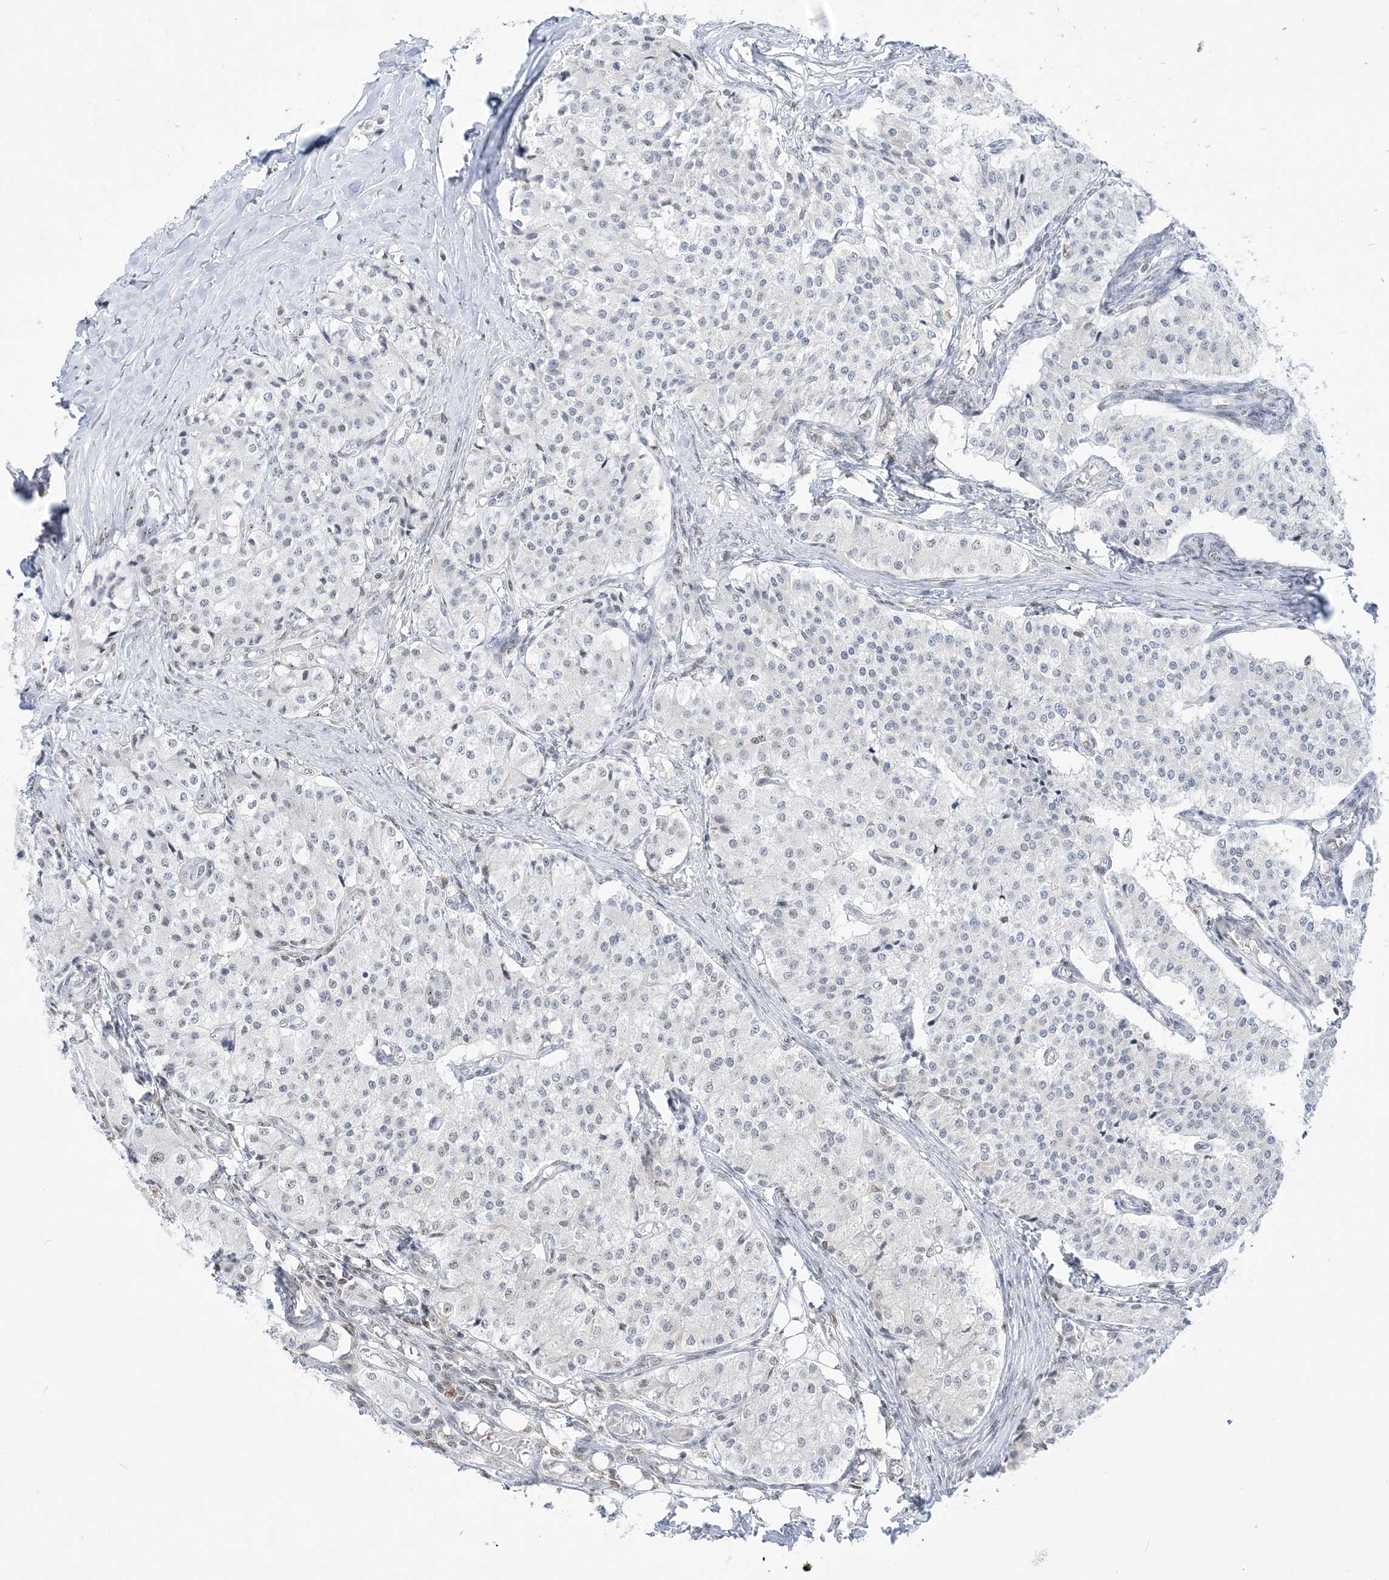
{"staining": {"intensity": "negative", "quantity": "none", "location": "none"}, "tissue": "carcinoid", "cell_type": "Tumor cells", "image_type": "cancer", "snomed": [{"axis": "morphology", "description": "Carcinoid, malignant, NOS"}, {"axis": "topography", "description": "Colon"}], "caption": "Carcinoid was stained to show a protein in brown. There is no significant expression in tumor cells.", "gene": "DDX21", "patient": {"sex": "female", "age": 52}}